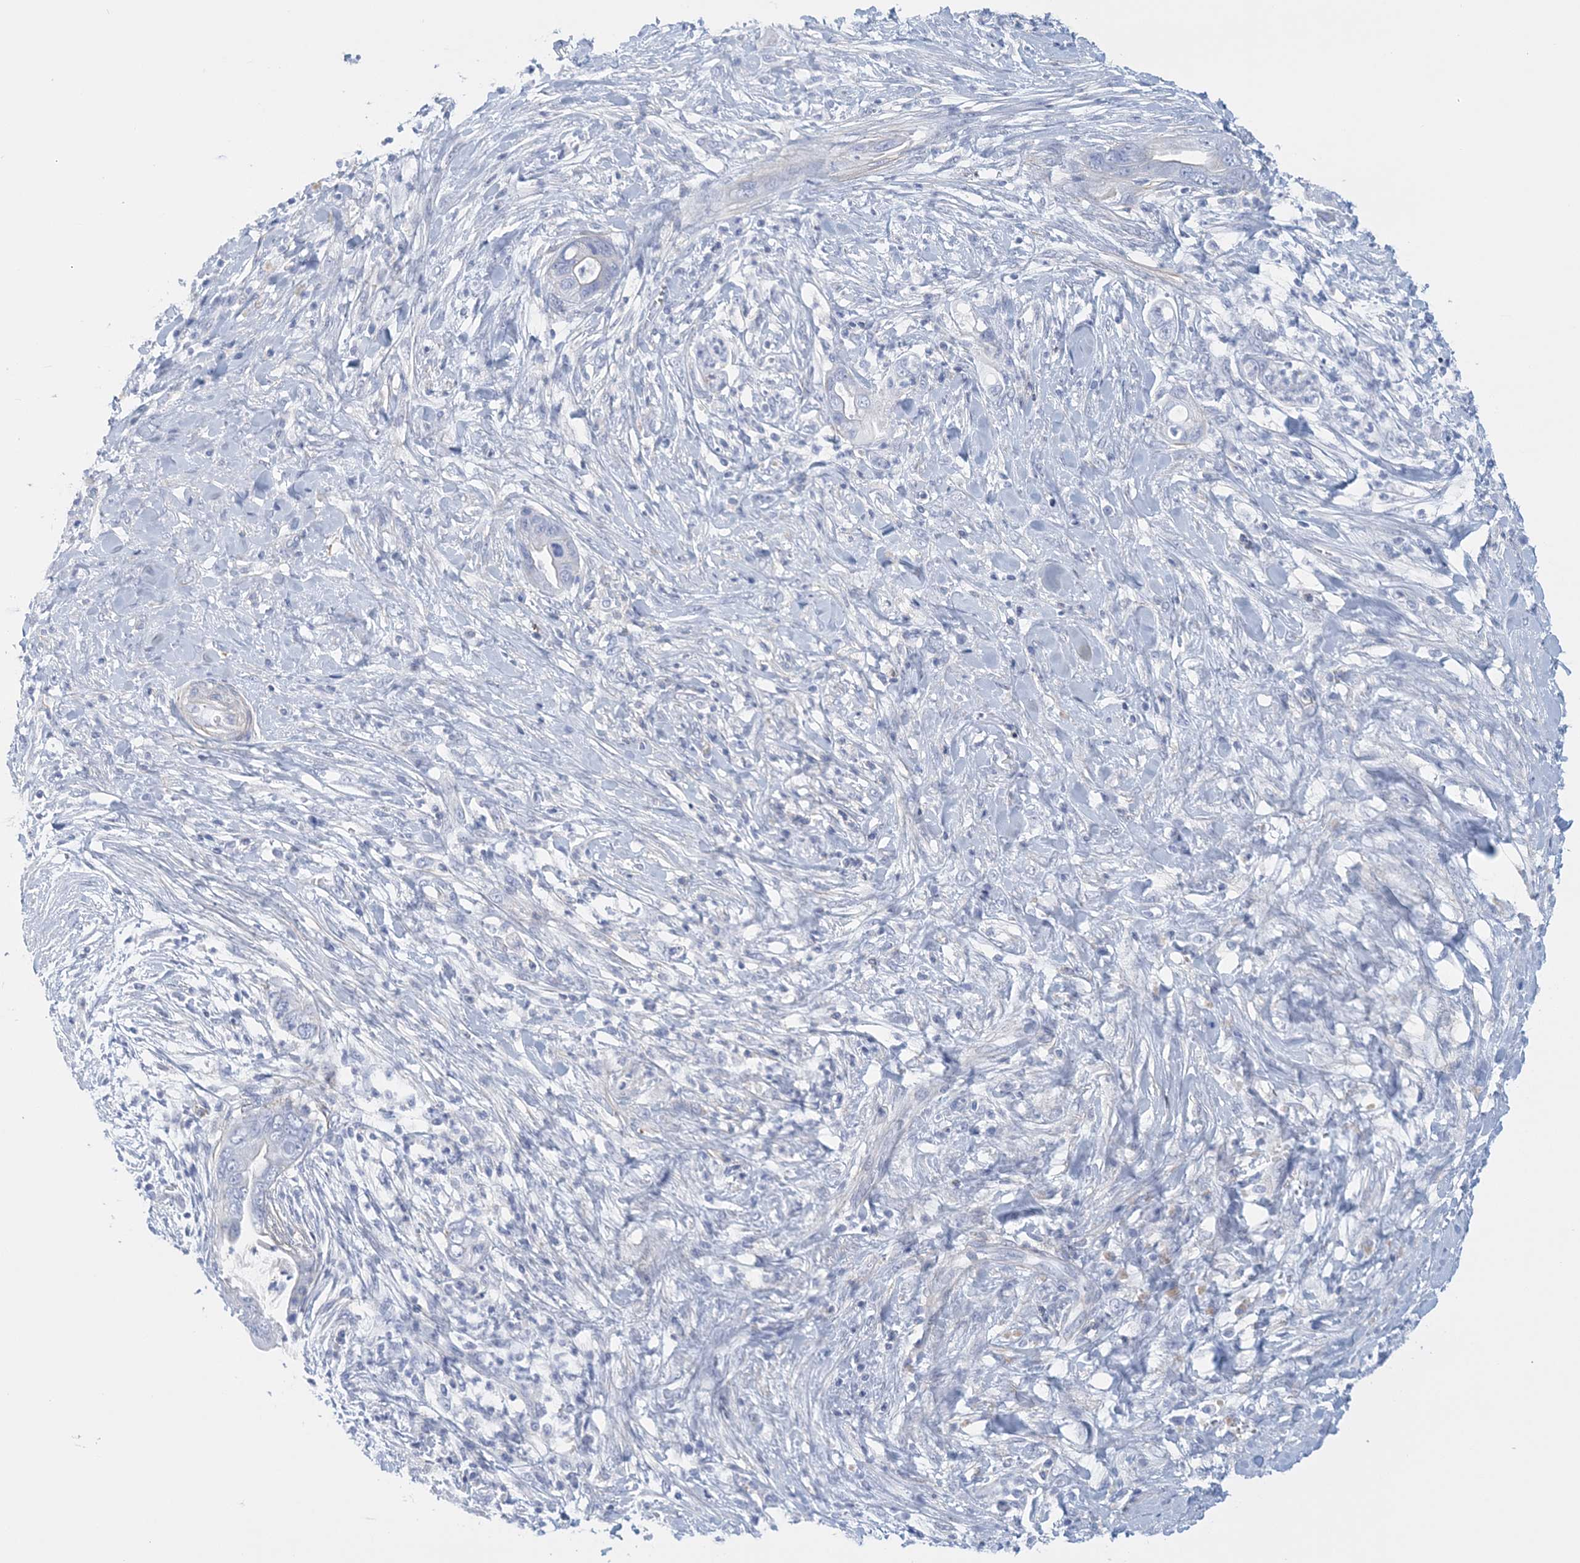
{"staining": {"intensity": "negative", "quantity": "none", "location": "none"}, "tissue": "pancreatic cancer", "cell_type": "Tumor cells", "image_type": "cancer", "snomed": [{"axis": "morphology", "description": "Adenocarcinoma, NOS"}, {"axis": "topography", "description": "Pancreas"}], "caption": "DAB (3,3'-diaminobenzidine) immunohistochemical staining of pancreatic cancer shows no significant staining in tumor cells.", "gene": "C11orf21", "patient": {"sex": "male", "age": 75}}